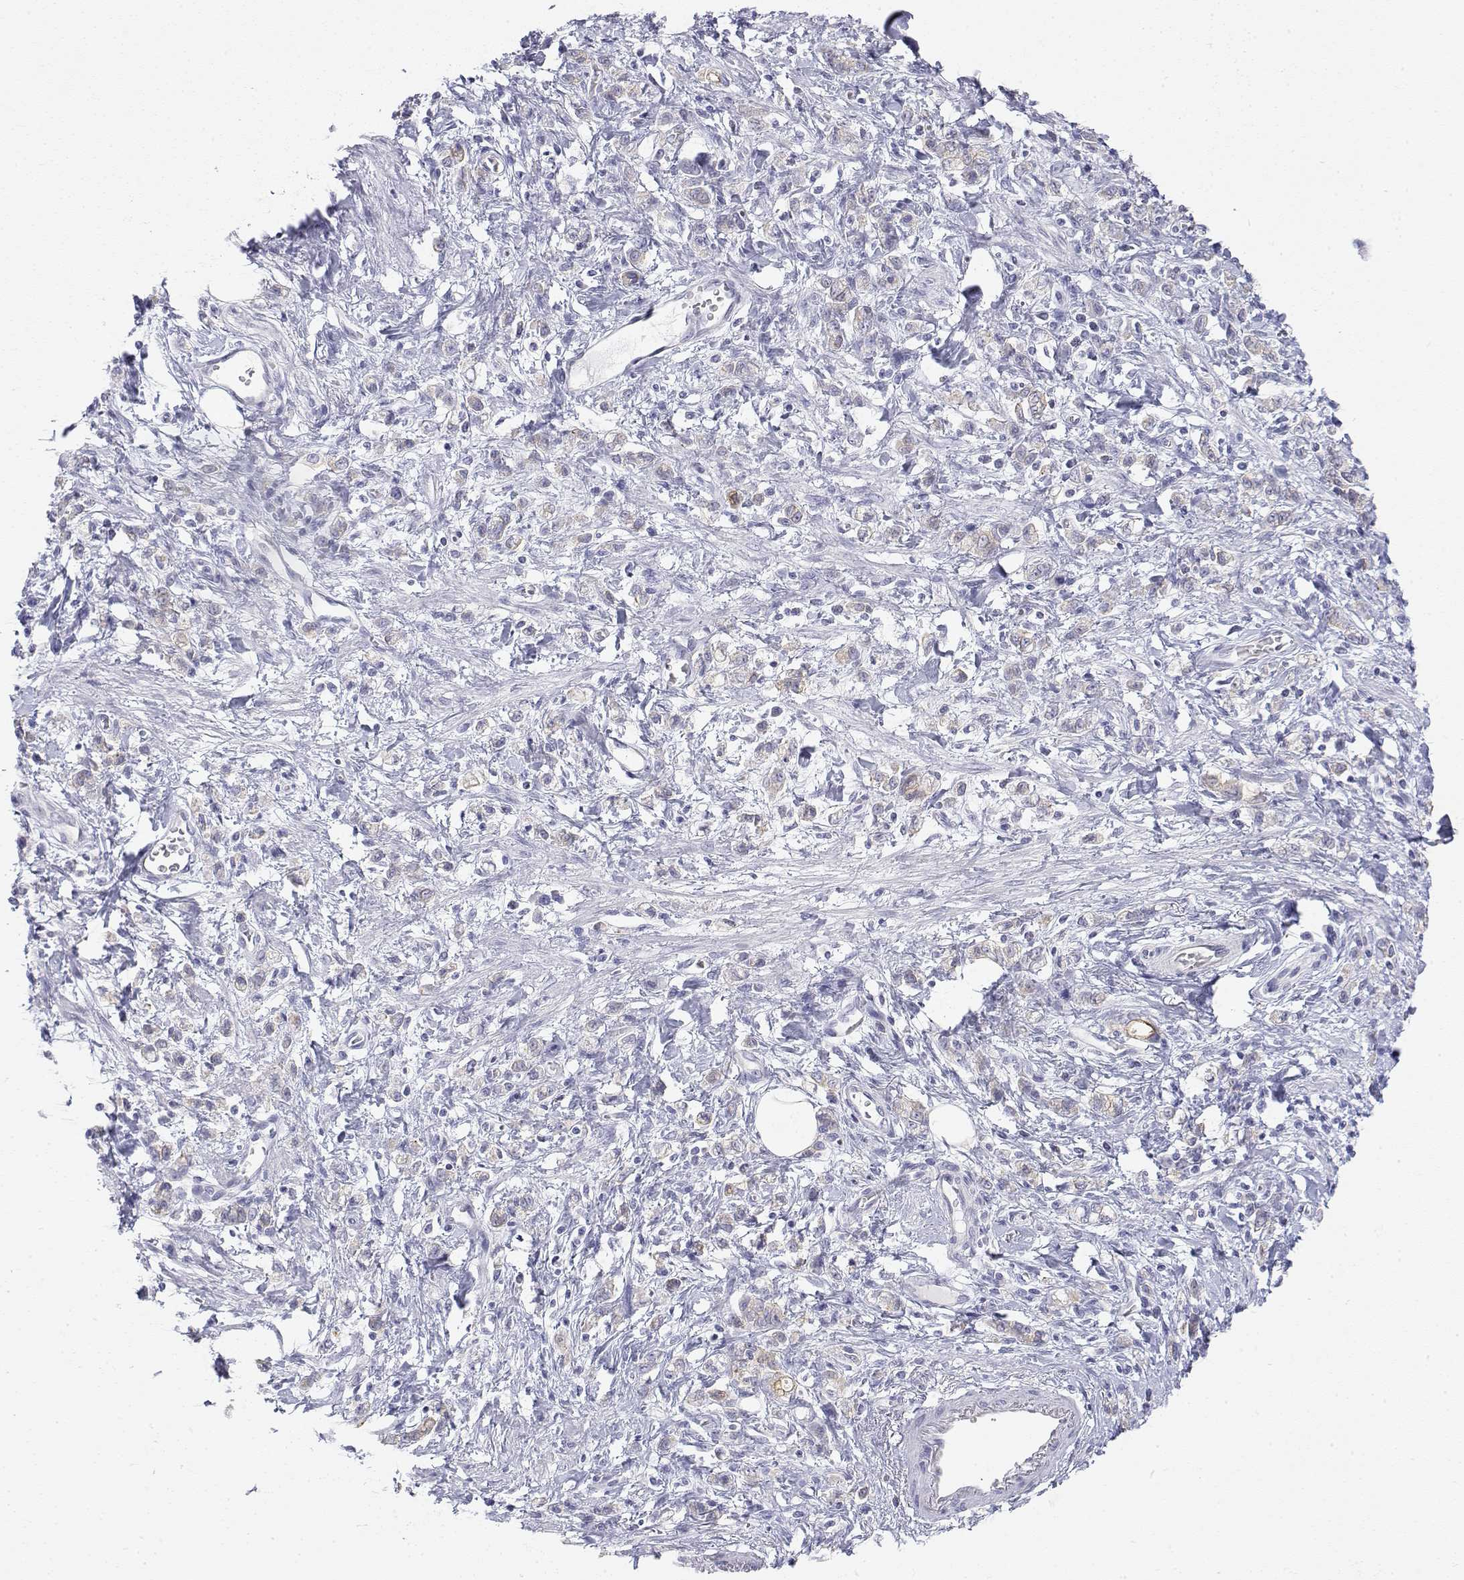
{"staining": {"intensity": "negative", "quantity": "none", "location": "none"}, "tissue": "stomach cancer", "cell_type": "Tumor cells", "image_type": "cancer", "snomed": [{"axis": "morphology", "description": "Adenocarcinoma, NOS"}, {"axis": "topography", "description": "Stomach"}], "caption": "This is an IHC image of human stomach cancer. There is no staining in tumor cells.", "gene": "MISP", "patient": {"sex": "male", "age": 77}}